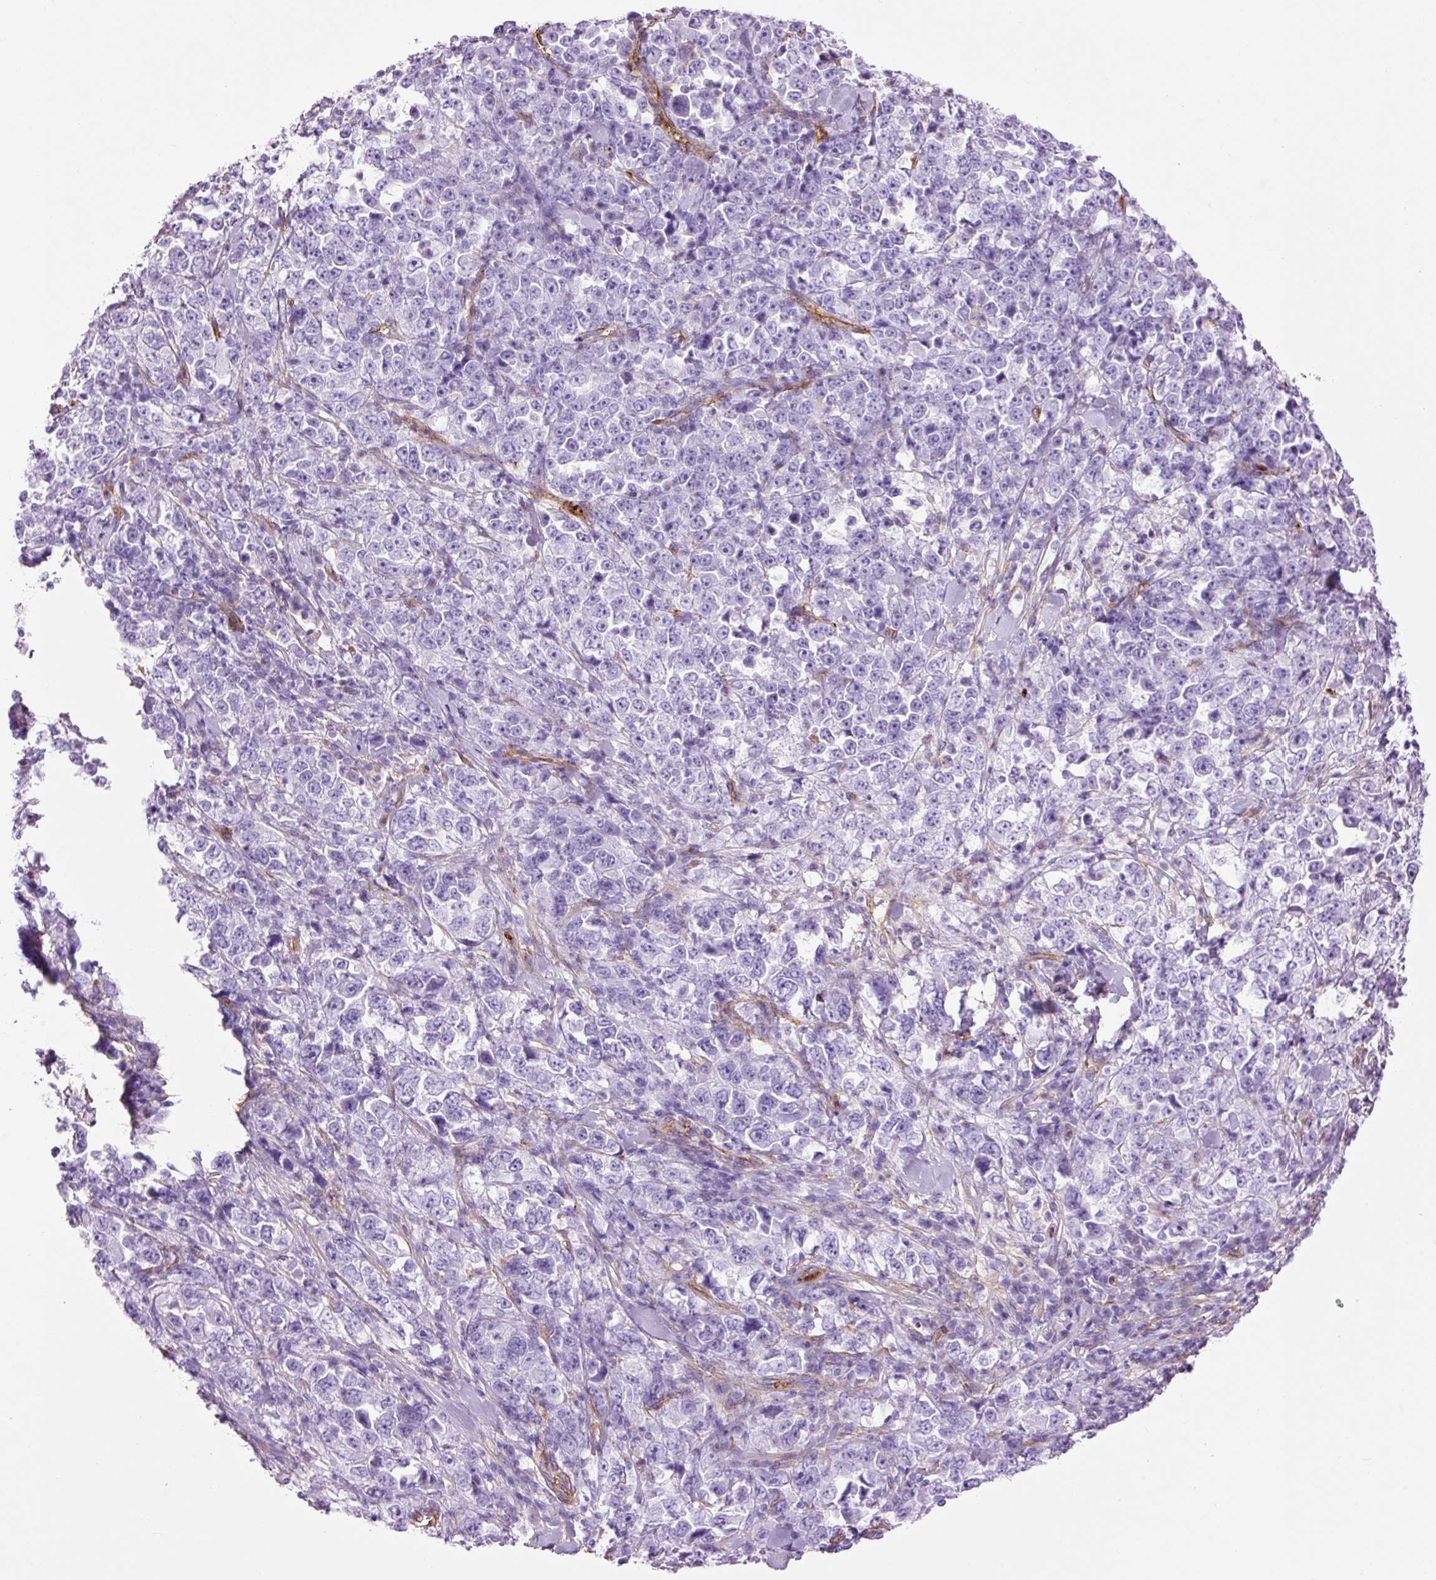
{"staining": {"intensity": "negative", "quantity": "none", "location": "none"}, "tissue": "stomach cancer", "cell_type": "Tumor cells", "image_type": "cancer", "snomed": [{"axis": "morphology", "description": "Normal tissue, NOS"}, {"axis": "morphology", "description": "Adenocarcinoma, NOS"}, {"axis": "topography", "description": "Stomach, upper"}, {"axis": "topography", "description": "Stomach"}], "caption": "The IHC histopathology image has no significant staining in tumor cells of stomach cancer tissue.", "gene": "CAV1", "patient": {"sex": "male", "age": 59}}